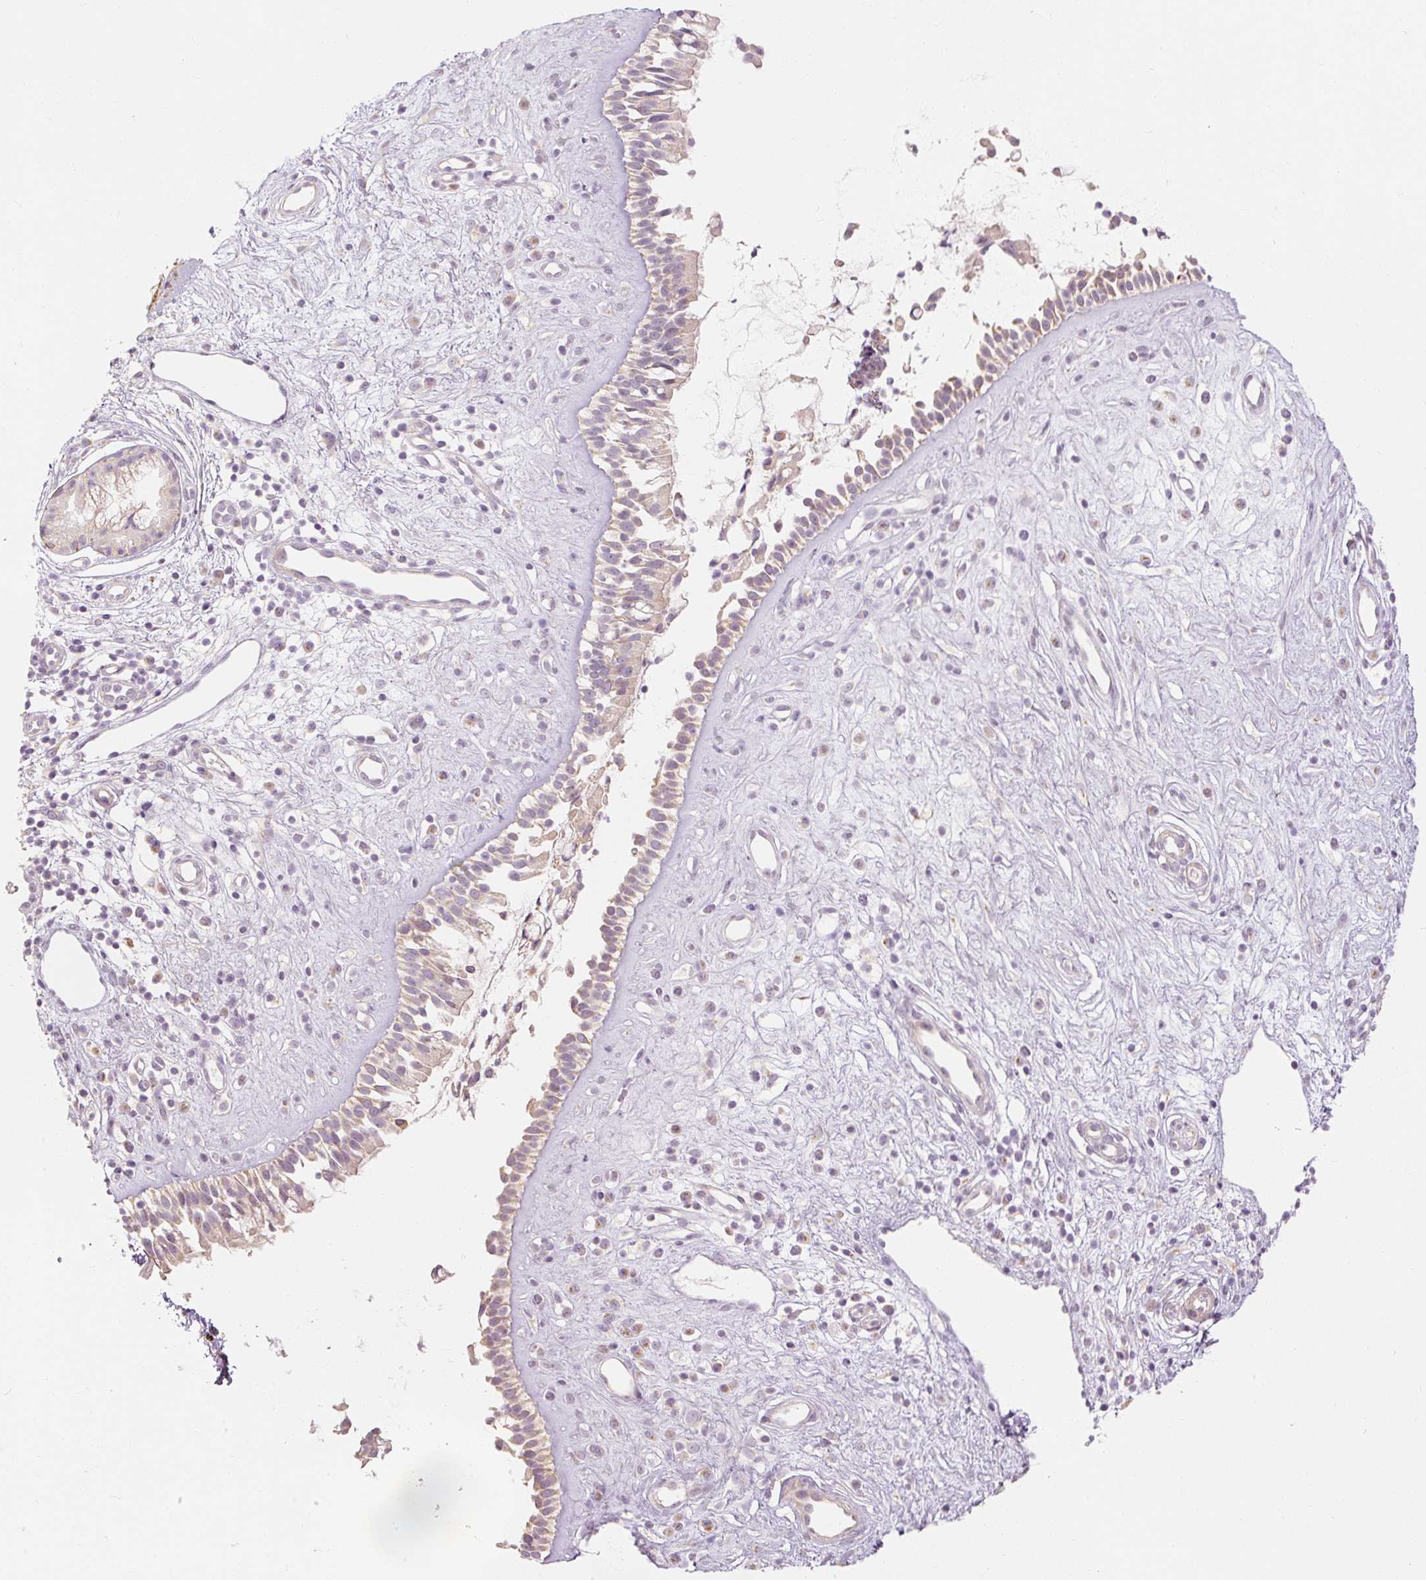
{"staining": {"intensity": "weak", "quantity": "25%-75%", "location": "cytoplasmic/membranous"}, "tissue": "nasopharynx", "cell_type": "Respiratory epithelial cells", "image_type": "normal", "snomed": [{"axis": "morphology", "description": "Normal tissue, NOS"}, {"axis": "topography", "description": "Nasopharynx"}], "caption": "Weak cytoplasmic/membranous staining for a protein is present in about 25%-75% of respiratory epithelial cells of unremarkable nasopharynx using IHC.", "gene": "CAPN3", "patient": {"sex": "male", "age": 32}}